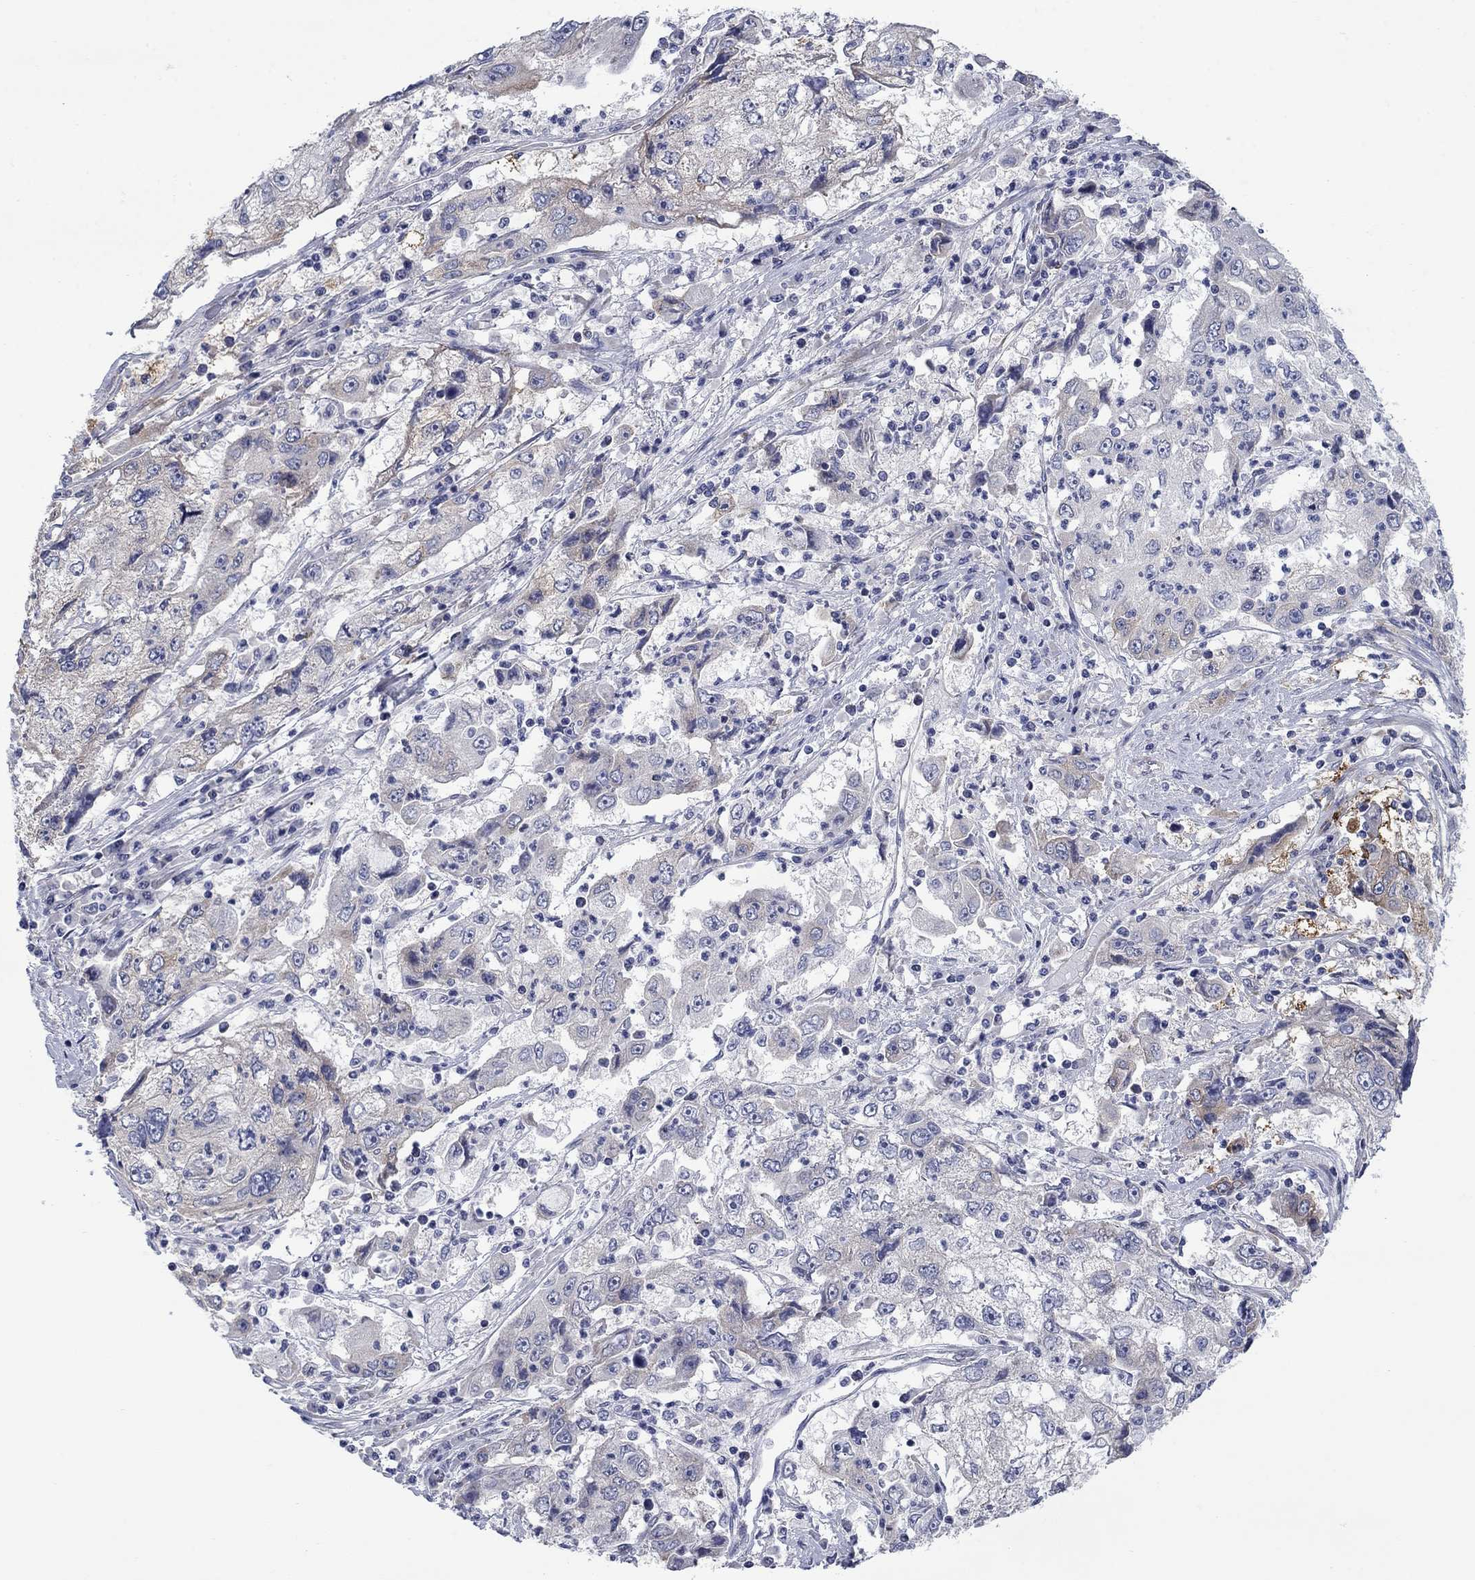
{"staining": {"intensity": "moderate", "quantity": "25%-75%", "location": "cytoplasmic/membranous"}, "tissue": "cervical cancer", "cell_type": "Tumor cells", "image_type": "cancer", "snomed": [{"axis": "morphology", "description": "Squamous cell carcinoma, NOS"}, {"axis": "topography", "description": "Cervix"}], "caption": "Moderate cytoplasmic/membranous expression is appreciated in about 25%-75% of tumor cells in cervical cancer.", "gene": "FXR1", "patient": {"sex": "female", "age": 36}}